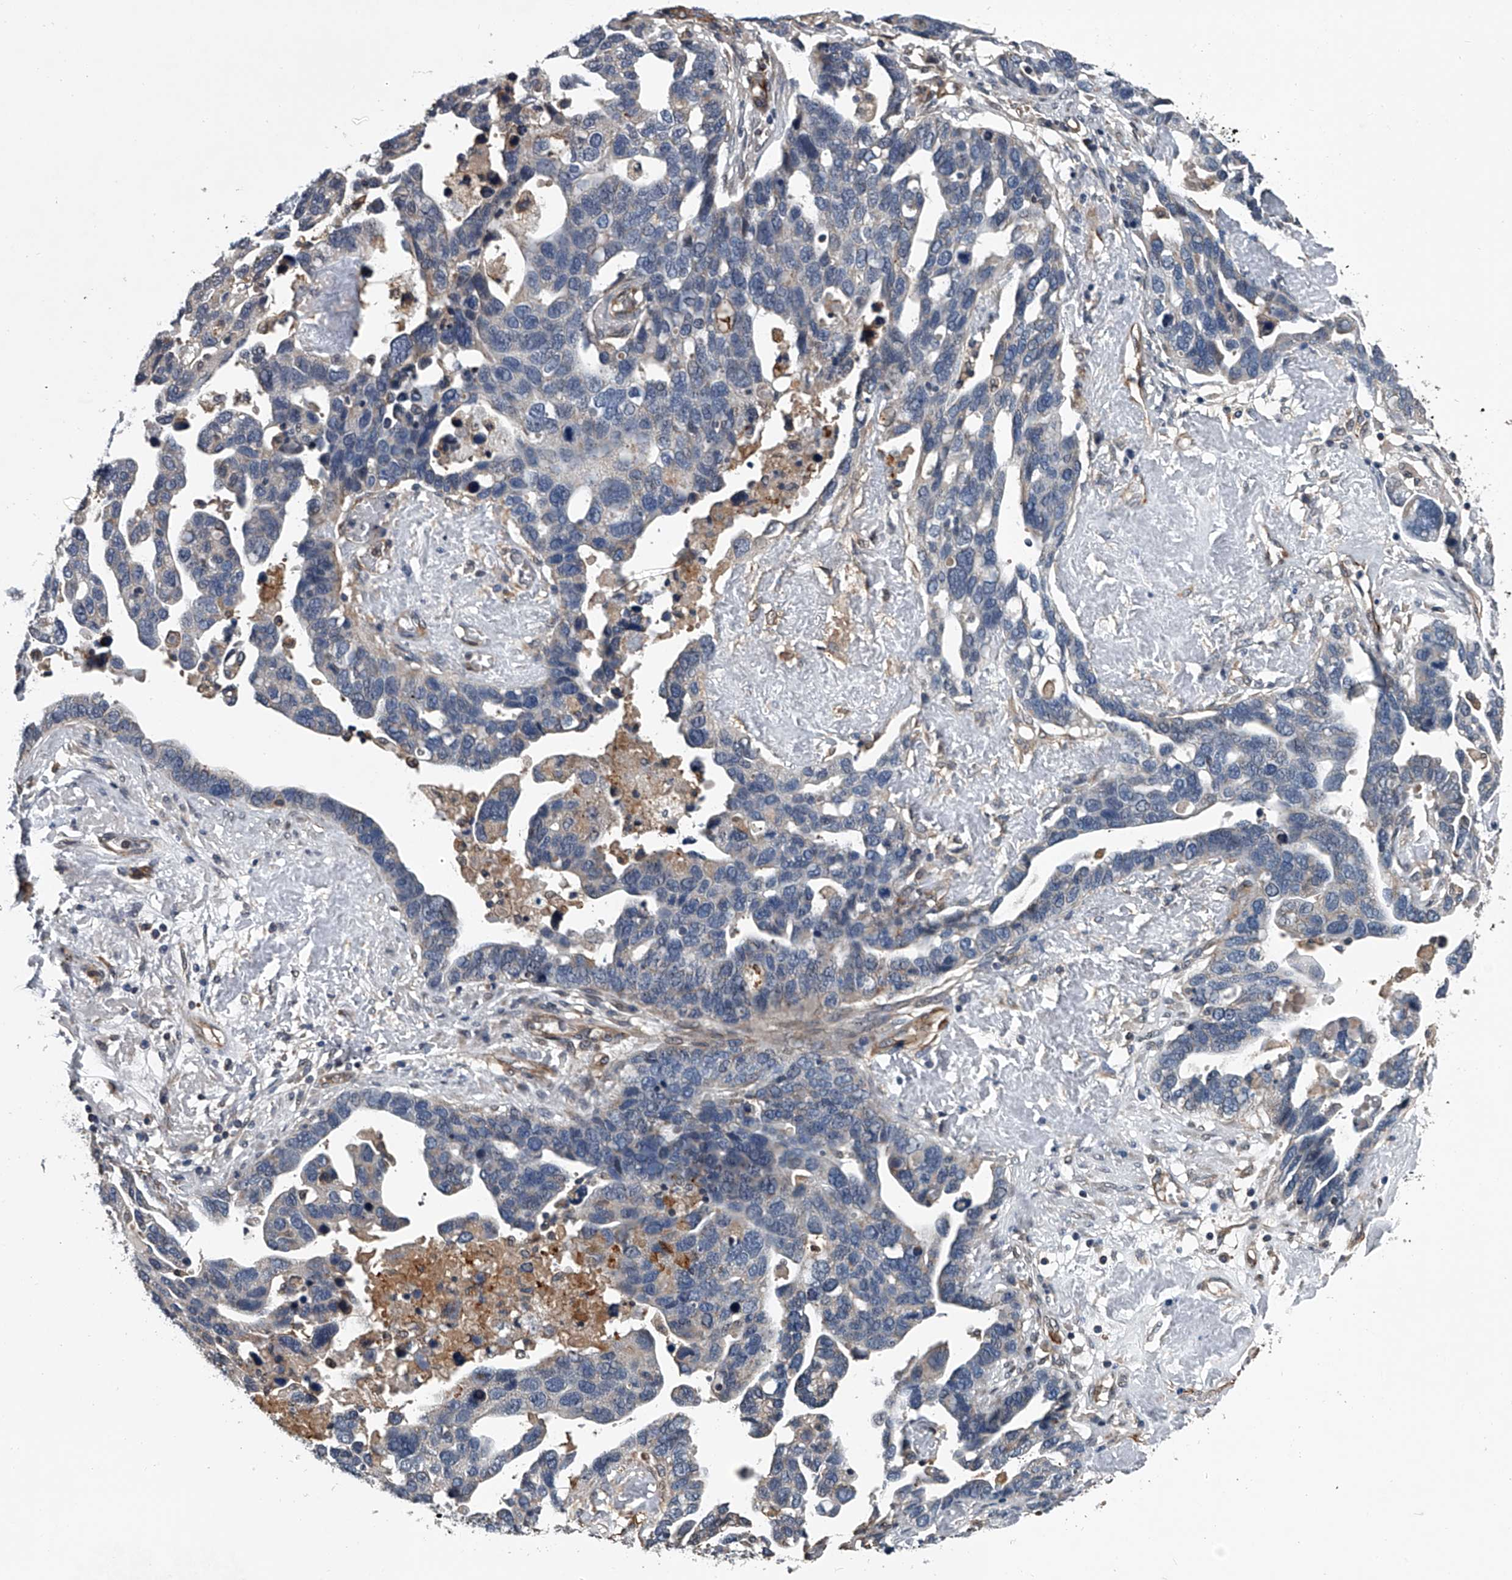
{"staining": {"intensity": "weak", "quantity": "<25%", "location": "cytoplasmic/membranous"}, "tissue": "ovarian cancer", "cell_type": "Tumor cells", "image_type": "cancer", "snomed": [{"axis": "morphology", "description": "Cystadenocarcinoma, serous, NOS"}, {"axis": "topography", "description": "Ovary"}], "caption": "Immunohistochemistry (IHC) of human serous cystadenocarcinoma (ovarian) demonstrates no staining in tumor cells. (Stains: DAB (3,3'-diaminobenzidine) immunohistochemistry with hematoxylin counter stain, Microscopy: brightfield microscopy at high magnification).", "gene": "LDLRAD2", "patient": {"sex": "female", "age": 54}}